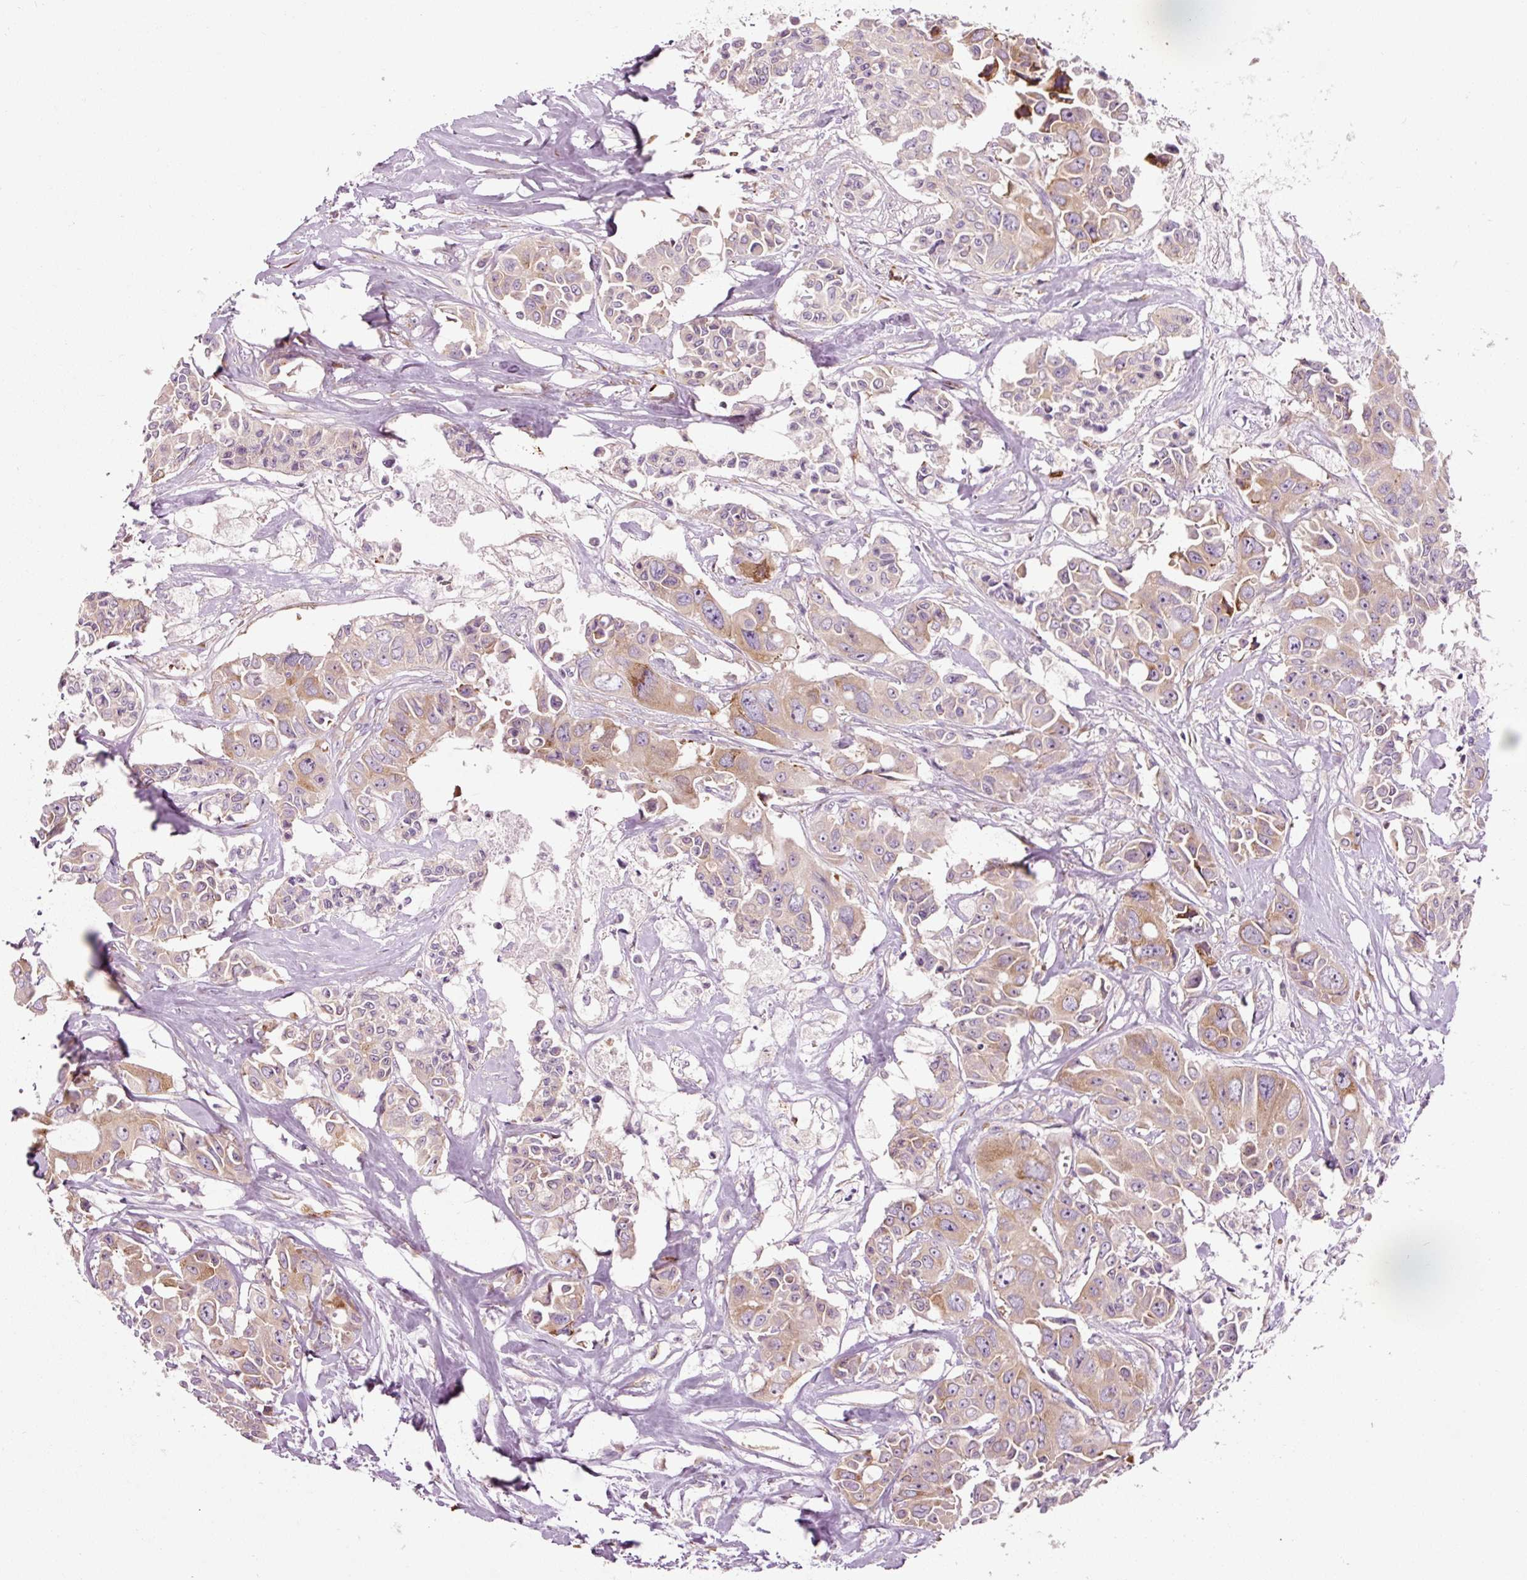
{"staining": {"intensity": "moderate", "quantity": ">75%", "location": "cytoplasmic/membranous"}, "tissue": "colorectal cancer", "cell_type": "Tumor cells", "image_type": "cancer", "snomed": [{"axis": "morphology", "description": "Adenocarcinoma, NOS"}, {"axis": "topography", "description": "Rectum"}], "caption": "Protein expression analysis of human colorectal adenocarcinoma reveals moderate cytoplasmic/membranous staining in about >75% of tumor cells.", "gene": "RPL10A", "patient": {"sex": "male", "age": 87}}